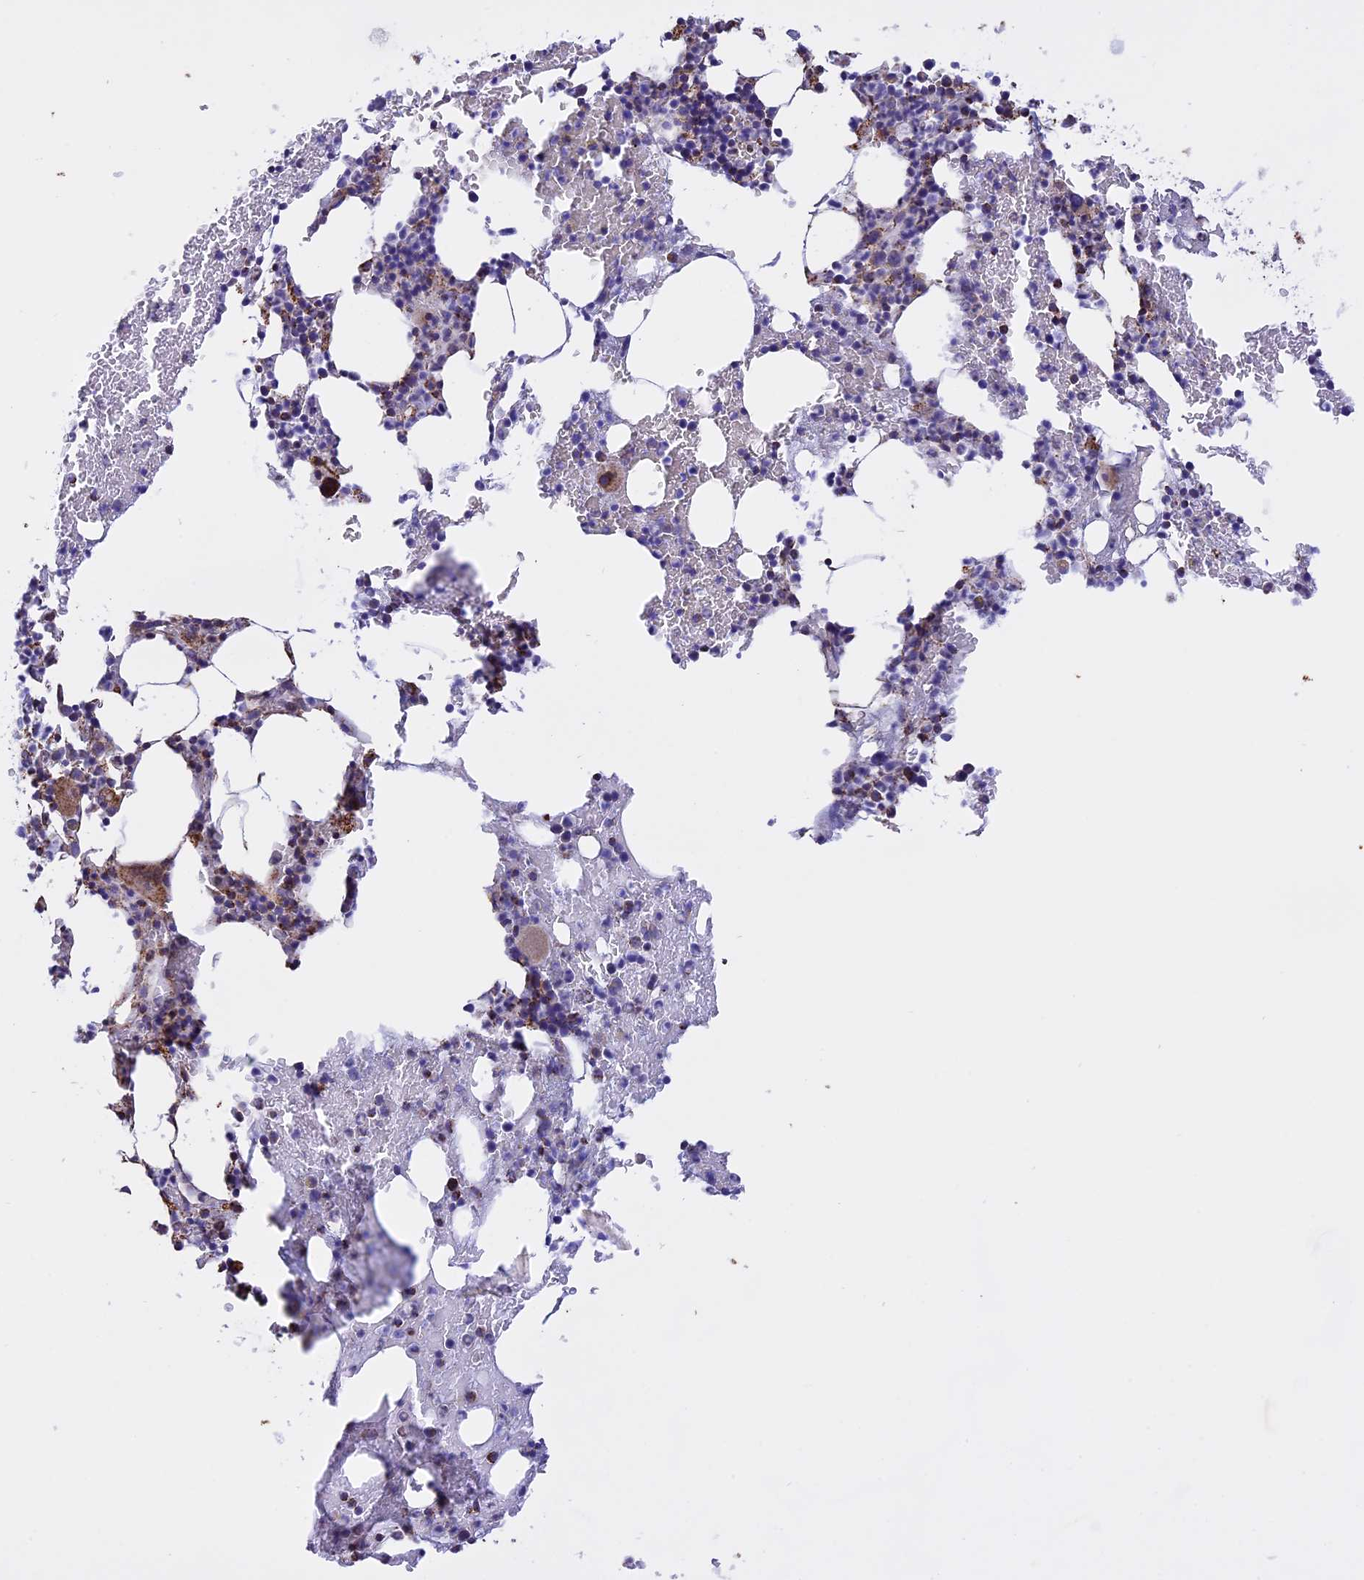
{"staining": {"intensity": "weak", "quantity": "<25%", "location": "cytoplasmic/membranous"}, "tissue": "bone marrow", "cell_type": "Hematopoietic cells", "image_type": "normal", "snomed": [{"axis": "morphology", "description": "Normal tissue, NOS"}, {"axis": "morphology", "description": "Inflammation, NOS"}, {"axis": "topography", "description": "Bone marrow"}], "caption": "High power microscopy photomicrograph of an immunohistochemistry image of normal bone marrow, revealing no significant positivity in hematopoietic cells.", "gene": "KCNG1", "patient": {"sex": "male", "age": 41}}